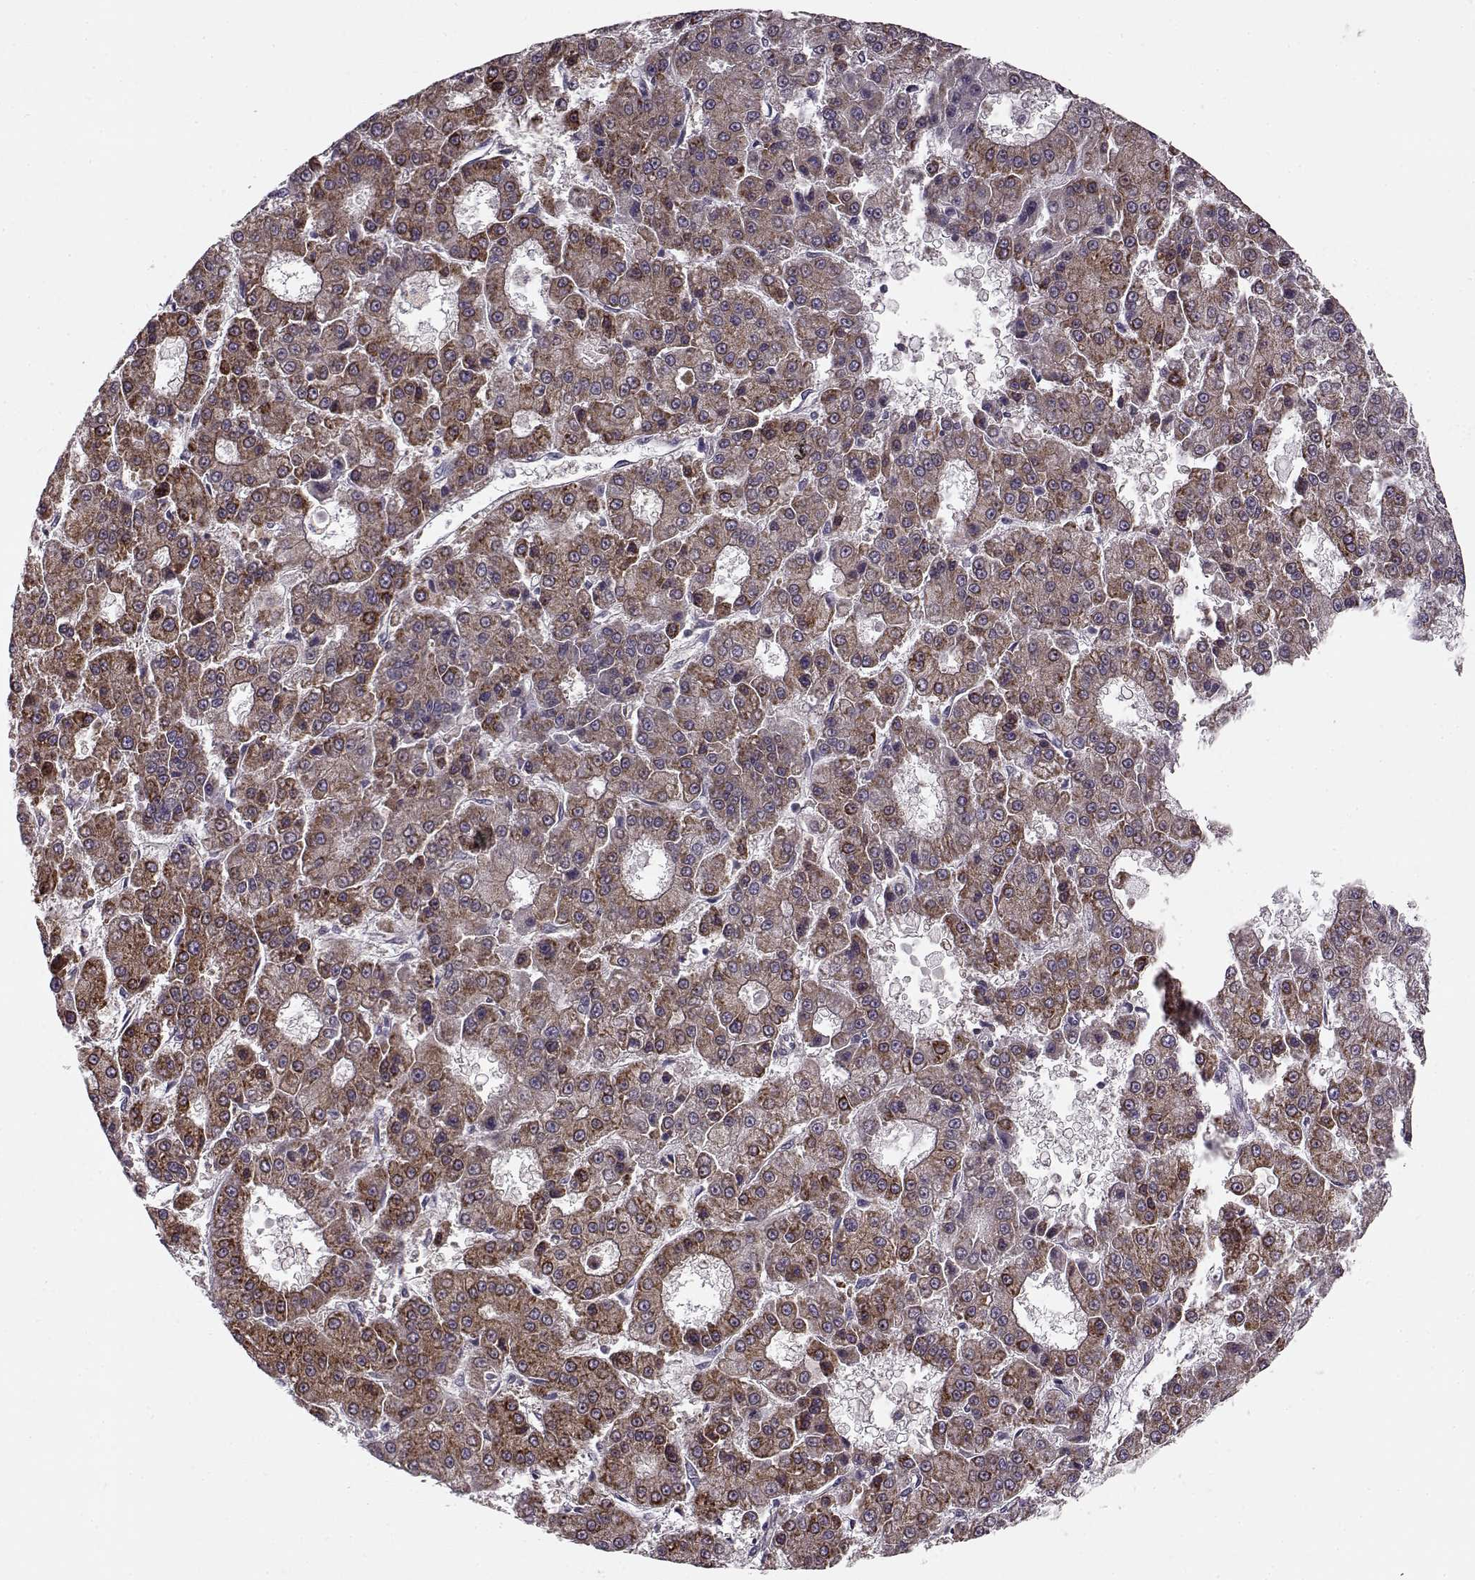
{"staining": {"intensity": "moderate", "quantity": "25%-75%", "location": "cytoplasmic/membranous"}, "tissue": "liver cancer", "cell_type": "Tumor cells", "image_type": "cancer", "snomed": [{"axis": "morphology", "description": "Carcinoma, Hepatocellular, NOS"}, {"axis": "topography", "description": "Liver"}], "caption": "Liver cancer was stained to show a protein in brown. There is medium levels of moderate cytoplasmic/membranous staining in about 25%-75% of tumor cells. The staining is performed using DAB brown chromogen to label protein expression. The nuclei are counter-stained blue using hematoxylin.", "gene": "SLAIN2", "patient": {"sex": "male", "age": 70}}